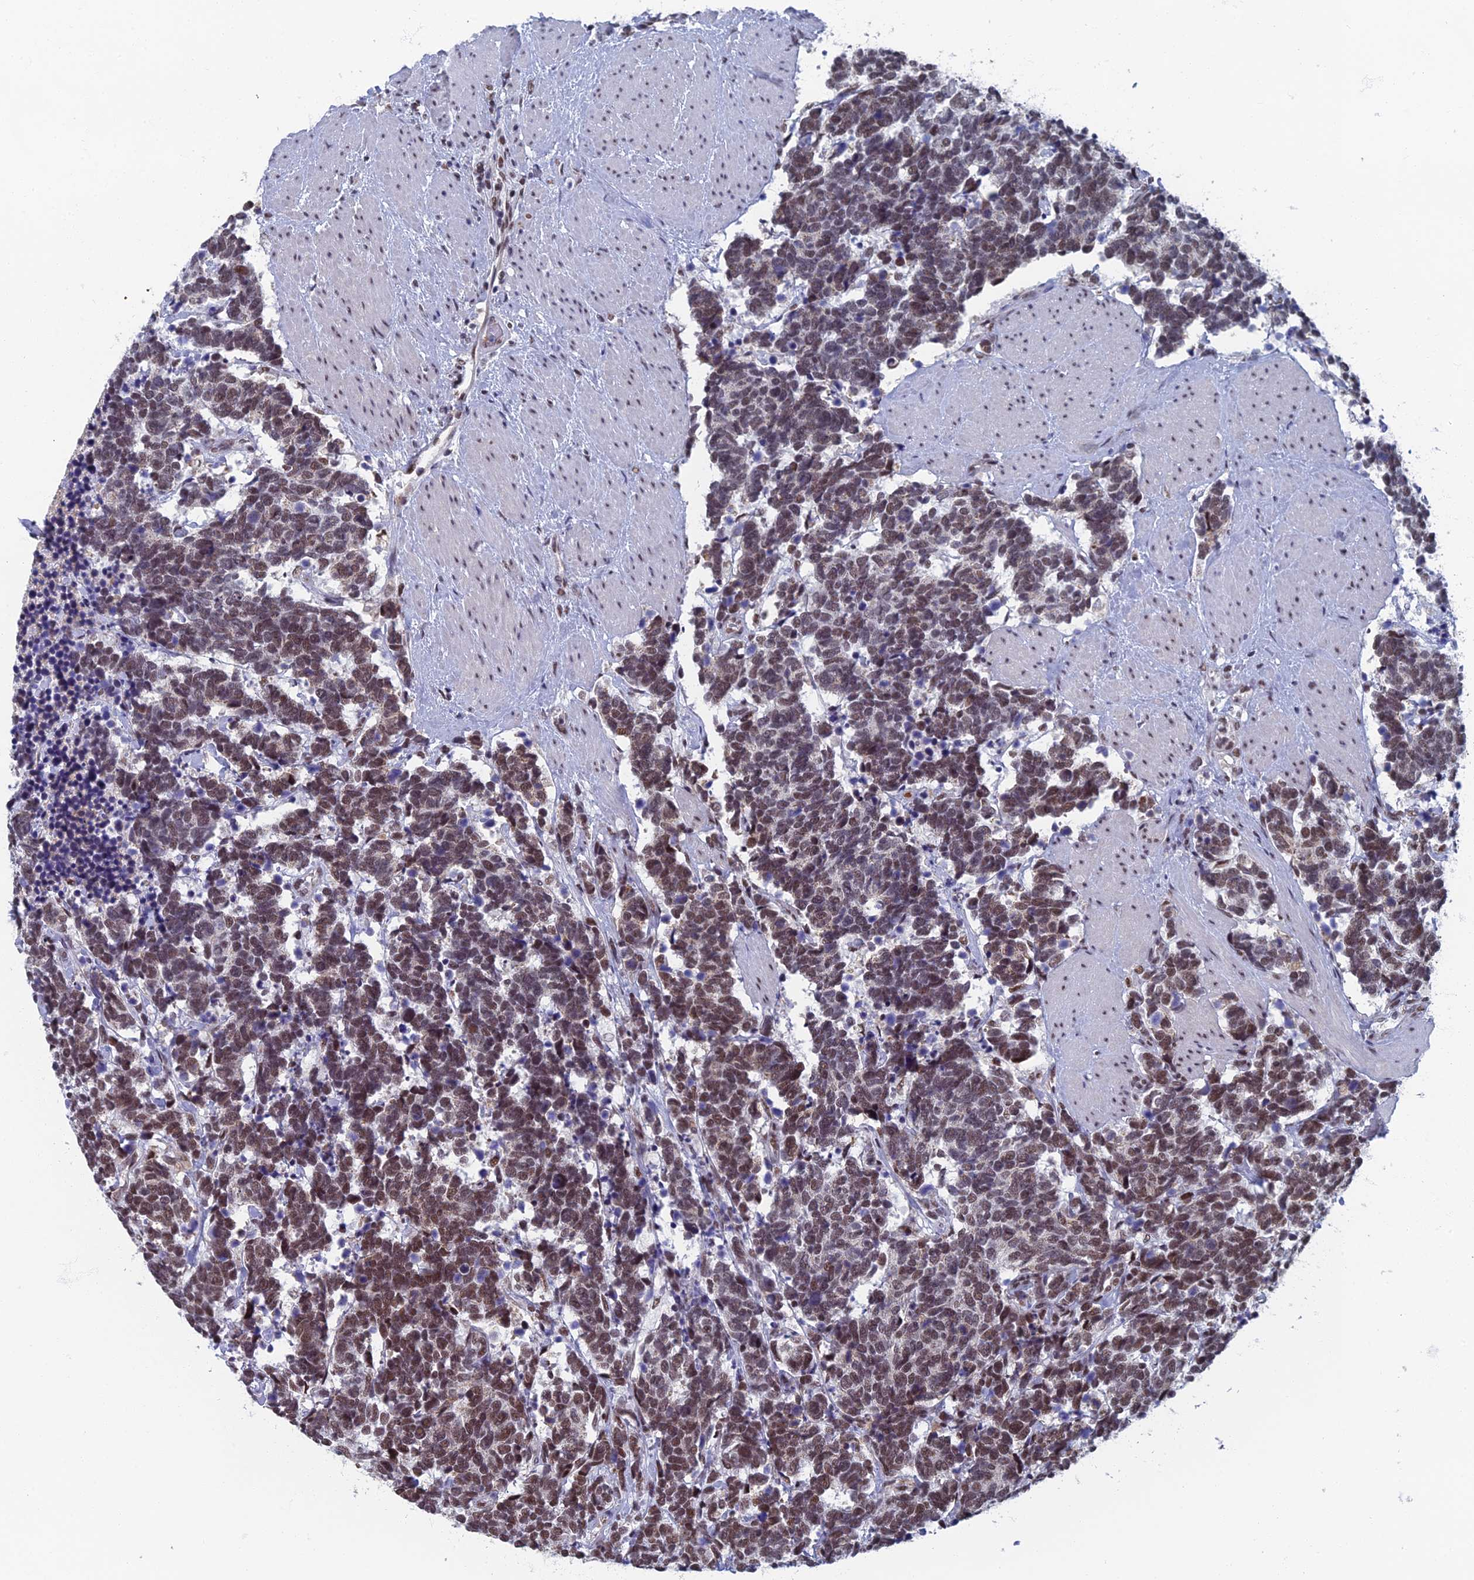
{"staining": {"intensity": "weak", "quantity": ">75%", "location": "cytoplasmic/membranous,nuclear"}, "tissue": "carcinoid", "cell_type": "Tumor cells", "image_type": "cancer", "snomed": [{"axis": "morphology", "description": "Carcinoma, NOS"}, {"axis": "morphology", "description": "Carcinoid, malignant, NOS"}, {"axis": "topography", "description": "Prostate"}], "caption": "About >75% of tumor cells in human carcinoid exhibit weak cytoplasmic/membranous and nuclear protein expression as visualized by brown immunohistochemical staining.", "gene": "TAF13", "patient": {"sex": "male", "age": 57}}